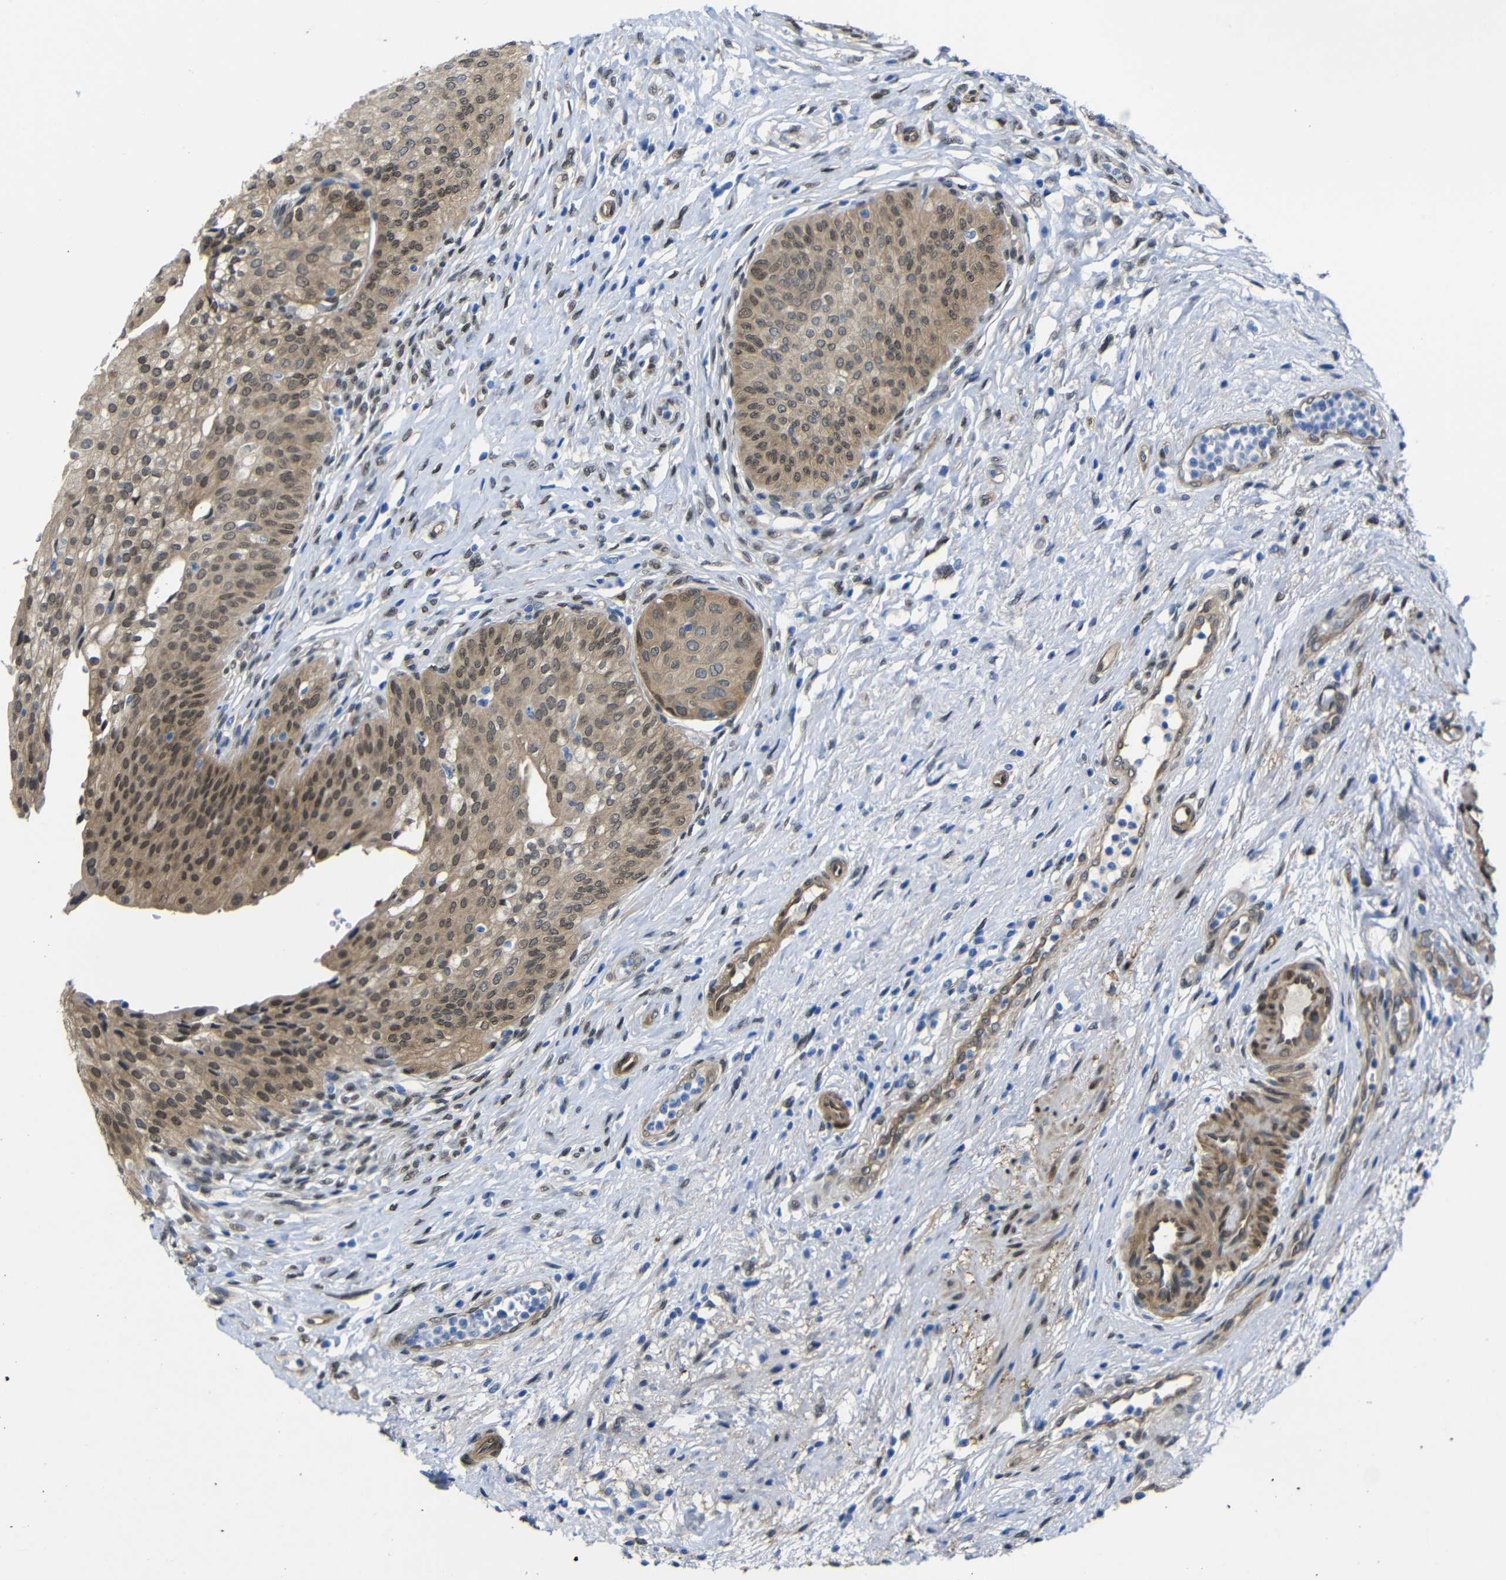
{"staining": {"intensity": "moderate", "quantity": ">75%", "location": "cytoplasmic/membranous,nuclear"}, "tissue": "urinary bladder", "cell_type": "Urothelial cells", "image_type": "normal", "snomed": [{"axis": "morphology", "description": "Normal tissue, NOS"}, {"axis": "topography", "description": "Urinary bladder"}], "caption": "Unremarkable urinary bladder was stained to show a protein in brown. There is medium levels of moderate cytoplasmic/membranous,nuclear expression in about >75% of urothelial cells. The protein of interest is shown in brown color, while the nuclei are stained blue.", "gene": "YAP1", "patient": {"sex": "male", "age": 46}}